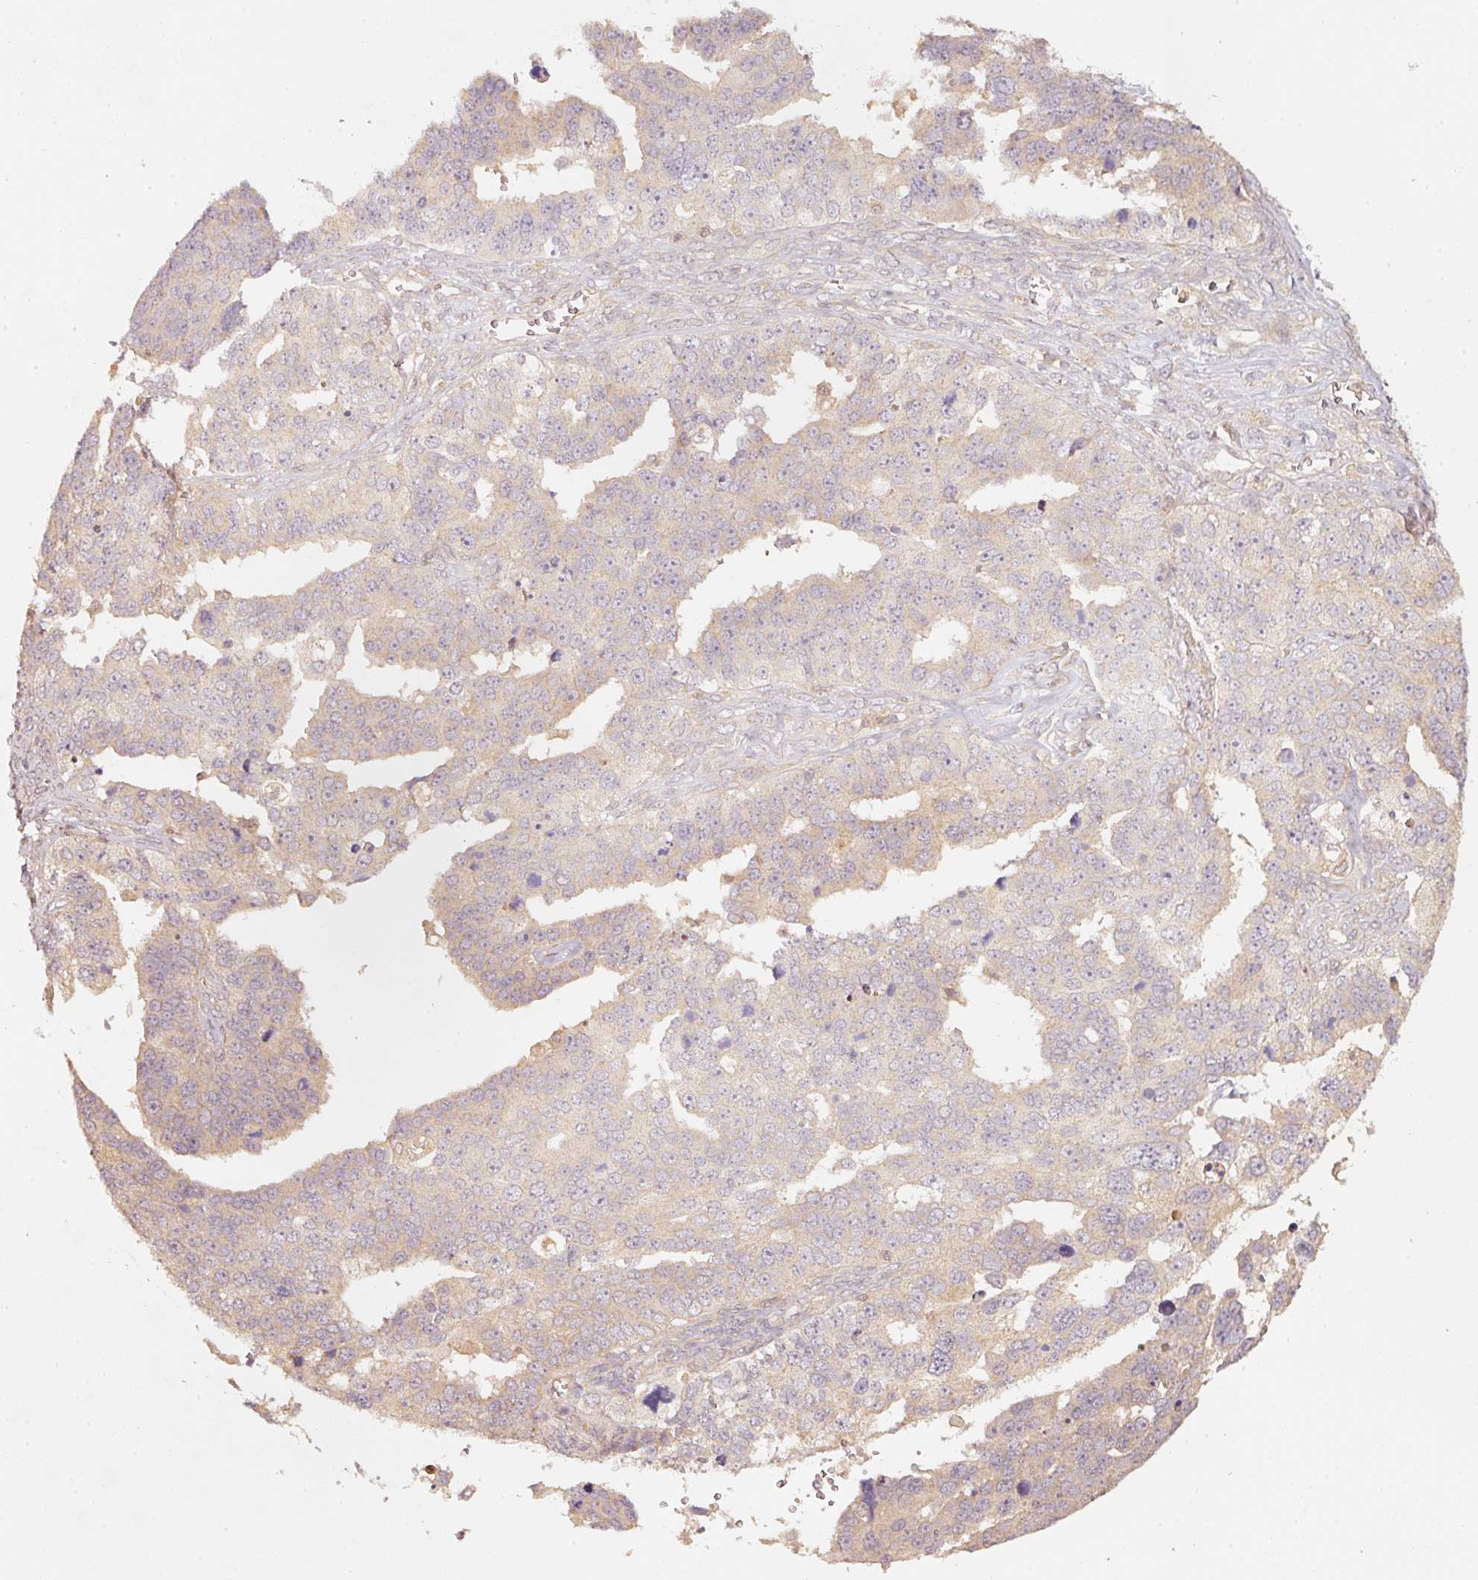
{"staining": {"intensity": "weak", "quantity": "25%-75%", "location": "cytoplasmic/membranous"}, "tissue": "ovarian cancer", "cell_type": "Tumor cells", "image_type": "cancer", "snomed": [{"axis": "morphology", "description": "Cystadenocarcinoma, serous, NOS"}, {"axis": "topography", "description": "Ovary"}], "caption": "Ovarian cancer (serous cystadenocarcinoma) stained with DAB immunohistochemistry (IHC) demonstrates low levels of weak cytoplasmic/membranous expression in about 25%-75% of tumor cells.", "gene": "RRAS2", "patient": {"sex": "female", "age": 76}}